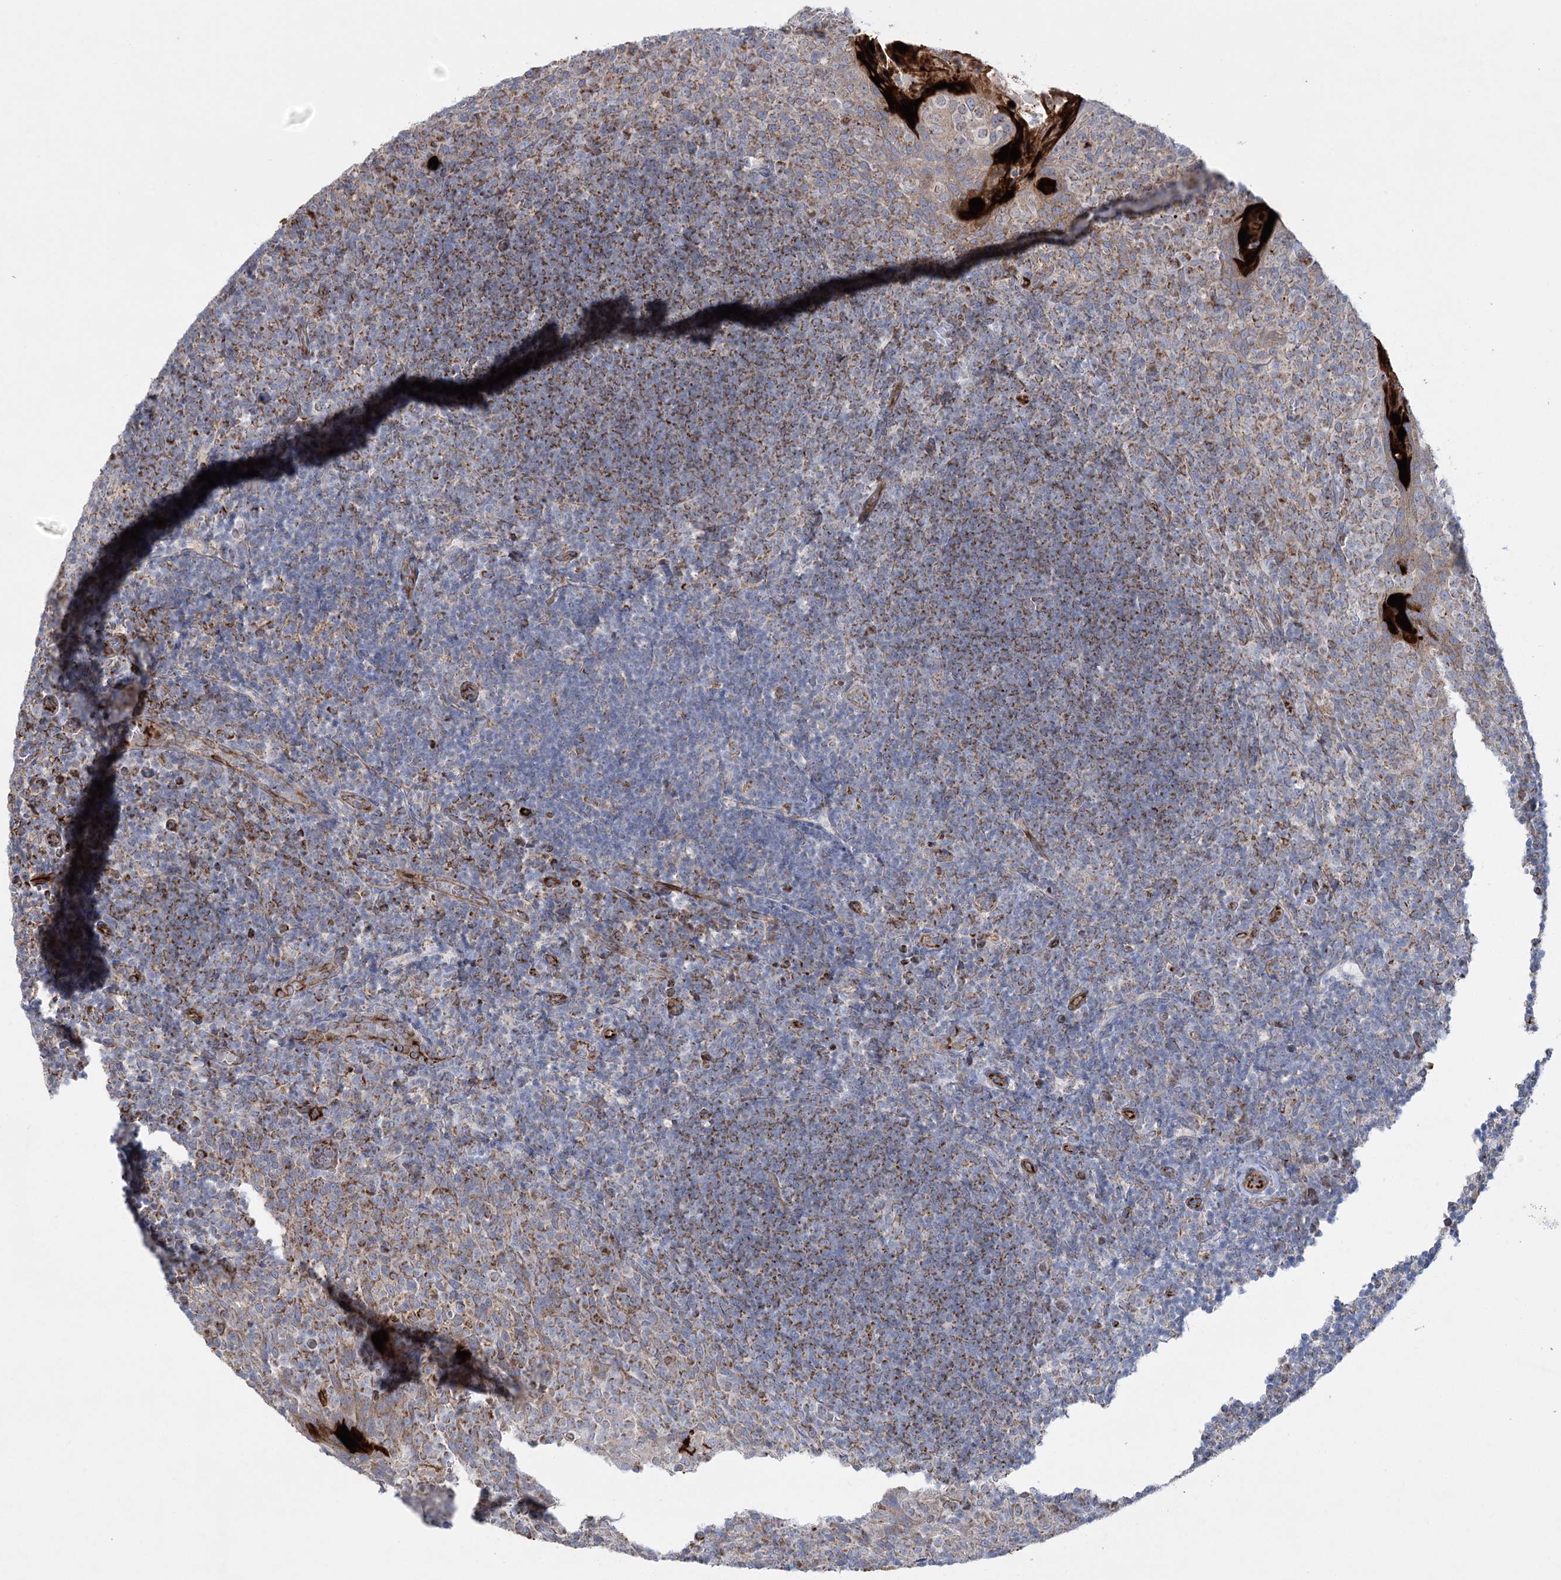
{"staining": {"intensity": "moderate", "quantity": "<25%", "location": "cytoplasmic/membranous"}, "tissue": "tonsil", "cell_type": "Germinal center cells", "image_type": "normal", "snomed": [{"axis": "morphology", "description": "Normal tissue, NOS"}, {"axis": "topography", "description": "Tonsil"}], "caption": "Normal tonsil was stained to show a protein in brown. There is low levels of moderate cytoplasmic/membranous staining in about <25% of germinal center cells. The staining was performed using DAB, with brown indicating positive protein expression. Nuclei are stained blue with hematoxylin.", "gene": "DHTKD1", "patient": {"sex": "female", "age": 10}}